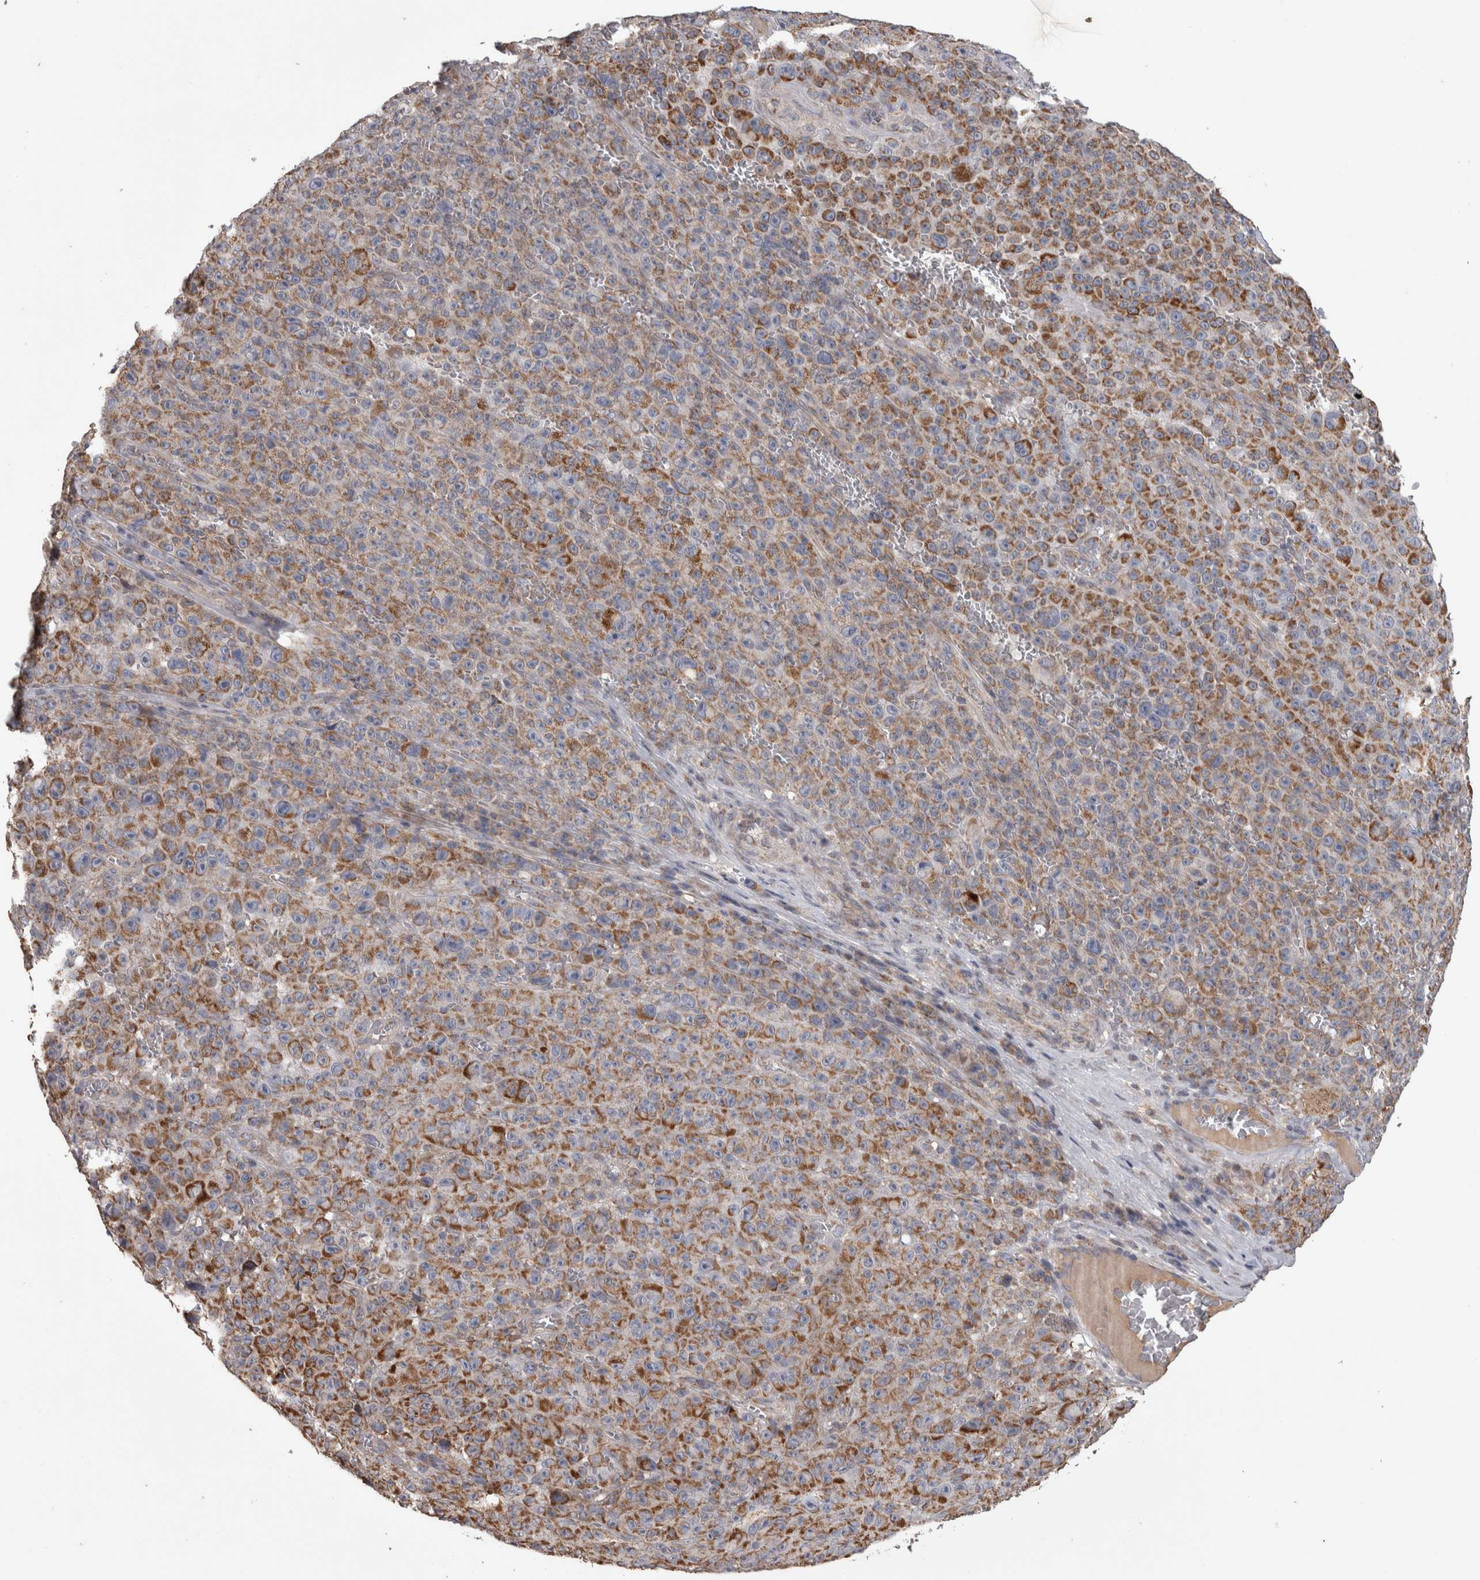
{"staining": {"intensity": "moderate", "quantity": ">75%", "location": "cytoplasmic/membranous"}, "tissue": "melanoma", "cell_type": "Tumor cells", "image_type": "cancer", "snomed": [{"axis": "morphology", "description": "Malignant melanoma, NOS"}, {"axis": "topography", "description": "Skin"}], "caption": "A micrograph of melanoma stained for a protein reveals moderate cytoplasmic/membranous brown staining in tumor cells.", "gene": "SCO1", "patient": {"sex": "female", "age": 82}}